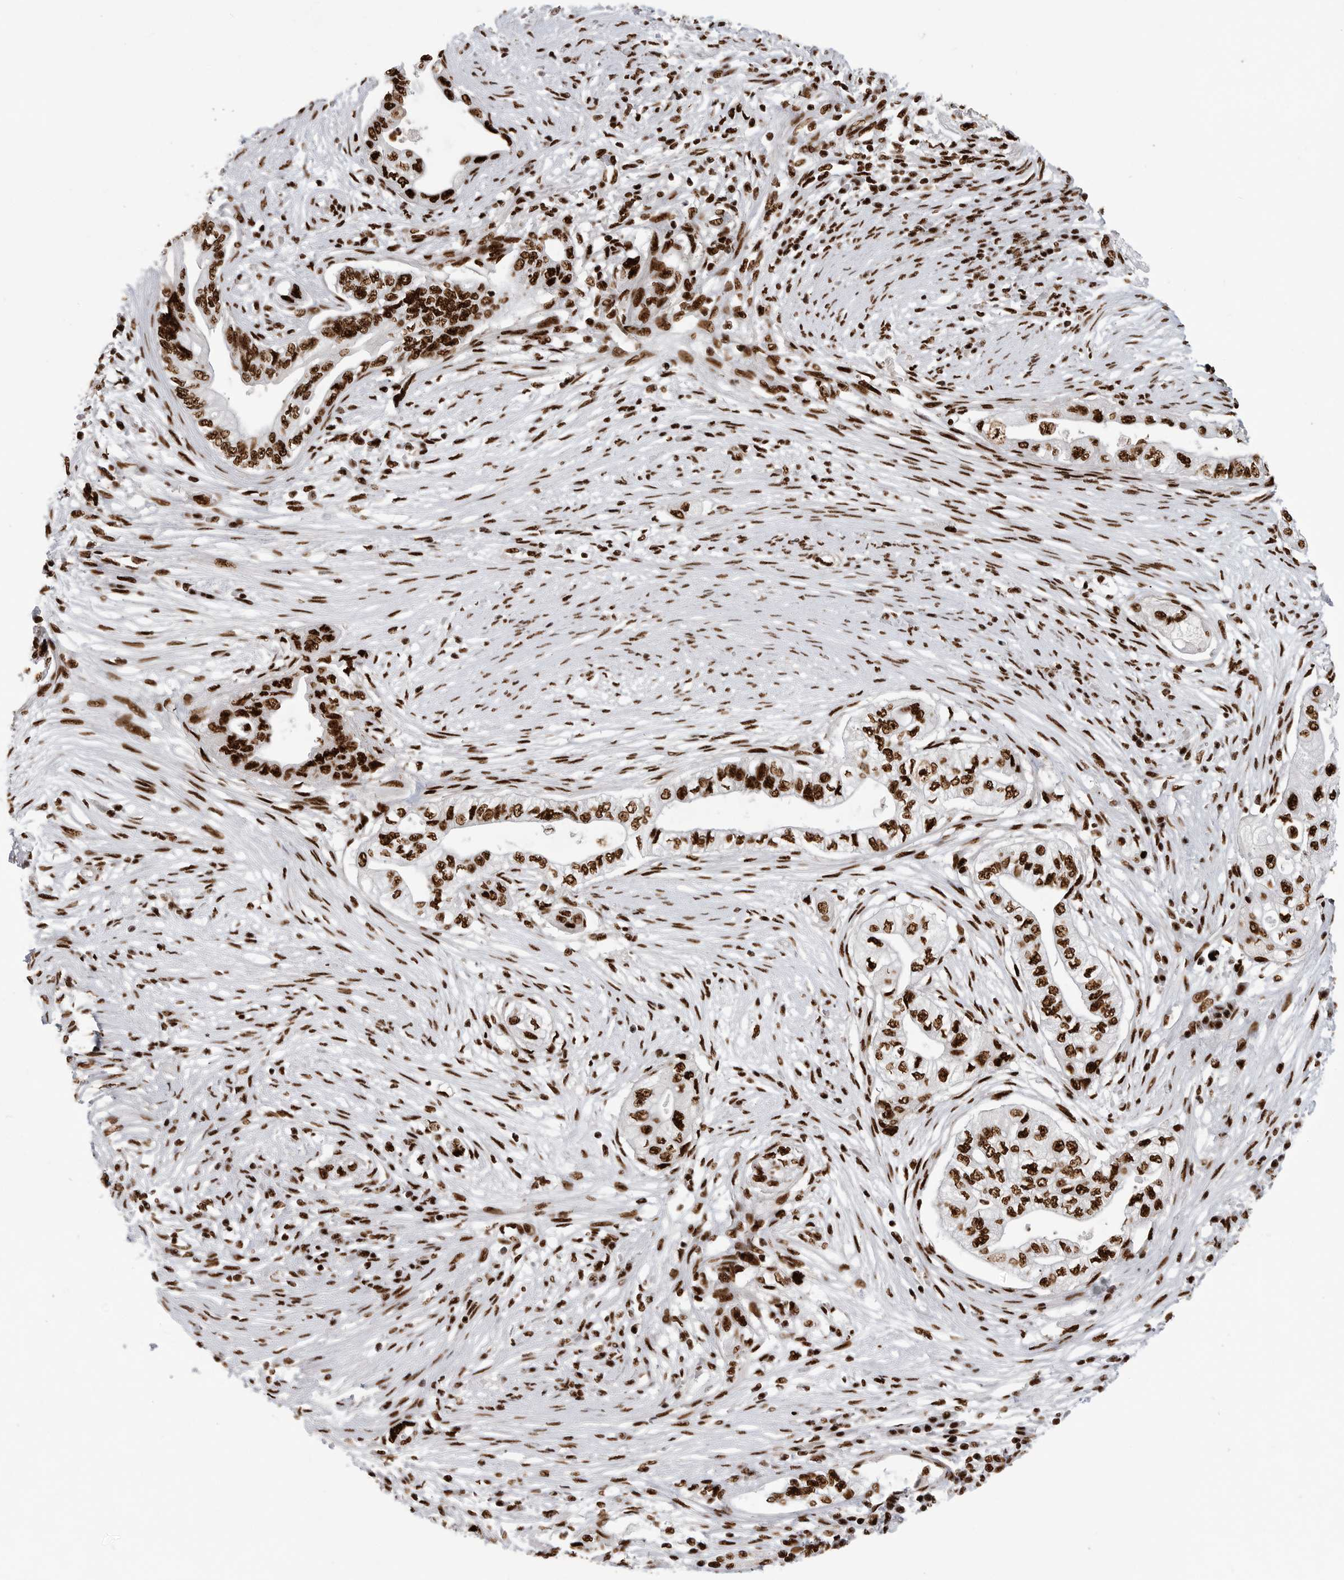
{"staining": {"intensity": "strong", "quantity": ">75%", "location": "nuclear"}, "tissue": "pancreatic cancer", "cell_type": "Tumor cells", "image_type": "cancer", "snomed": [{"axis": "morphology", "description": "Adenocarcinoma, NOS"}, {"axis": "topography", "description": "Pancreas"}], "caption": "Protein expression analysis of pancreatic cancer (adenocarcinoma) displays strong nuclear positivity in about >75% of tumor cells.", "gene": "BCLAF1", "patient": {"sex": "male", "age": 72}}